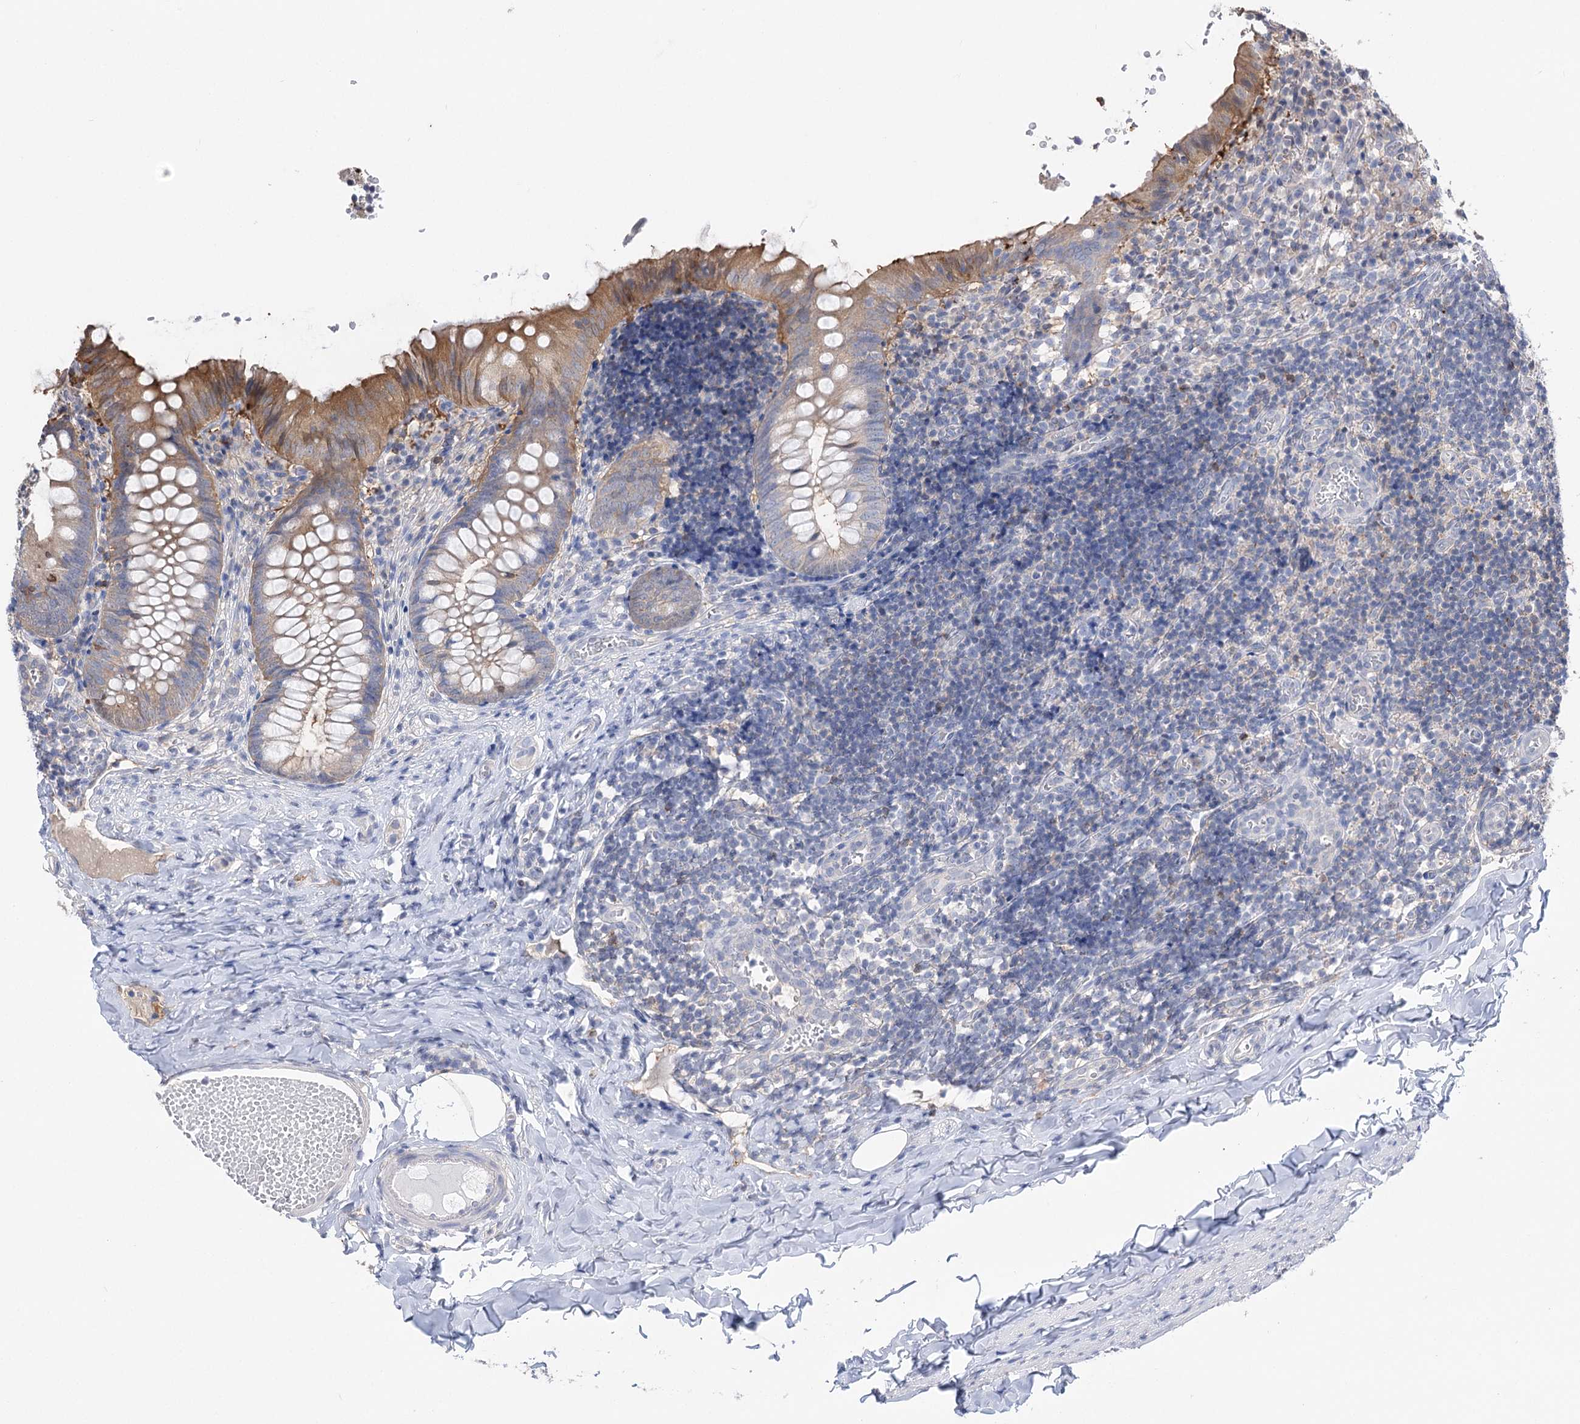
{"staining": {"intensity": "moderate", "quantity": "25%-75%", "location": "cytoplasmic/membranous"}, "tissue": "appendix", "cell_type": "Glandular cells", "image_type": "normal", "snomed": [{"axis": "morphology", "description": "Normal tissue, NOS"}, {"axis": "topography", "description": "Appendix"}], "caption": "The micrograph shows a brown stain indicating the presence of a protein in the cytoplasmic/membranous of glandular cells in appendix.", "gene": "UGP2", "patient": {"sex": "male", "age": 8}}